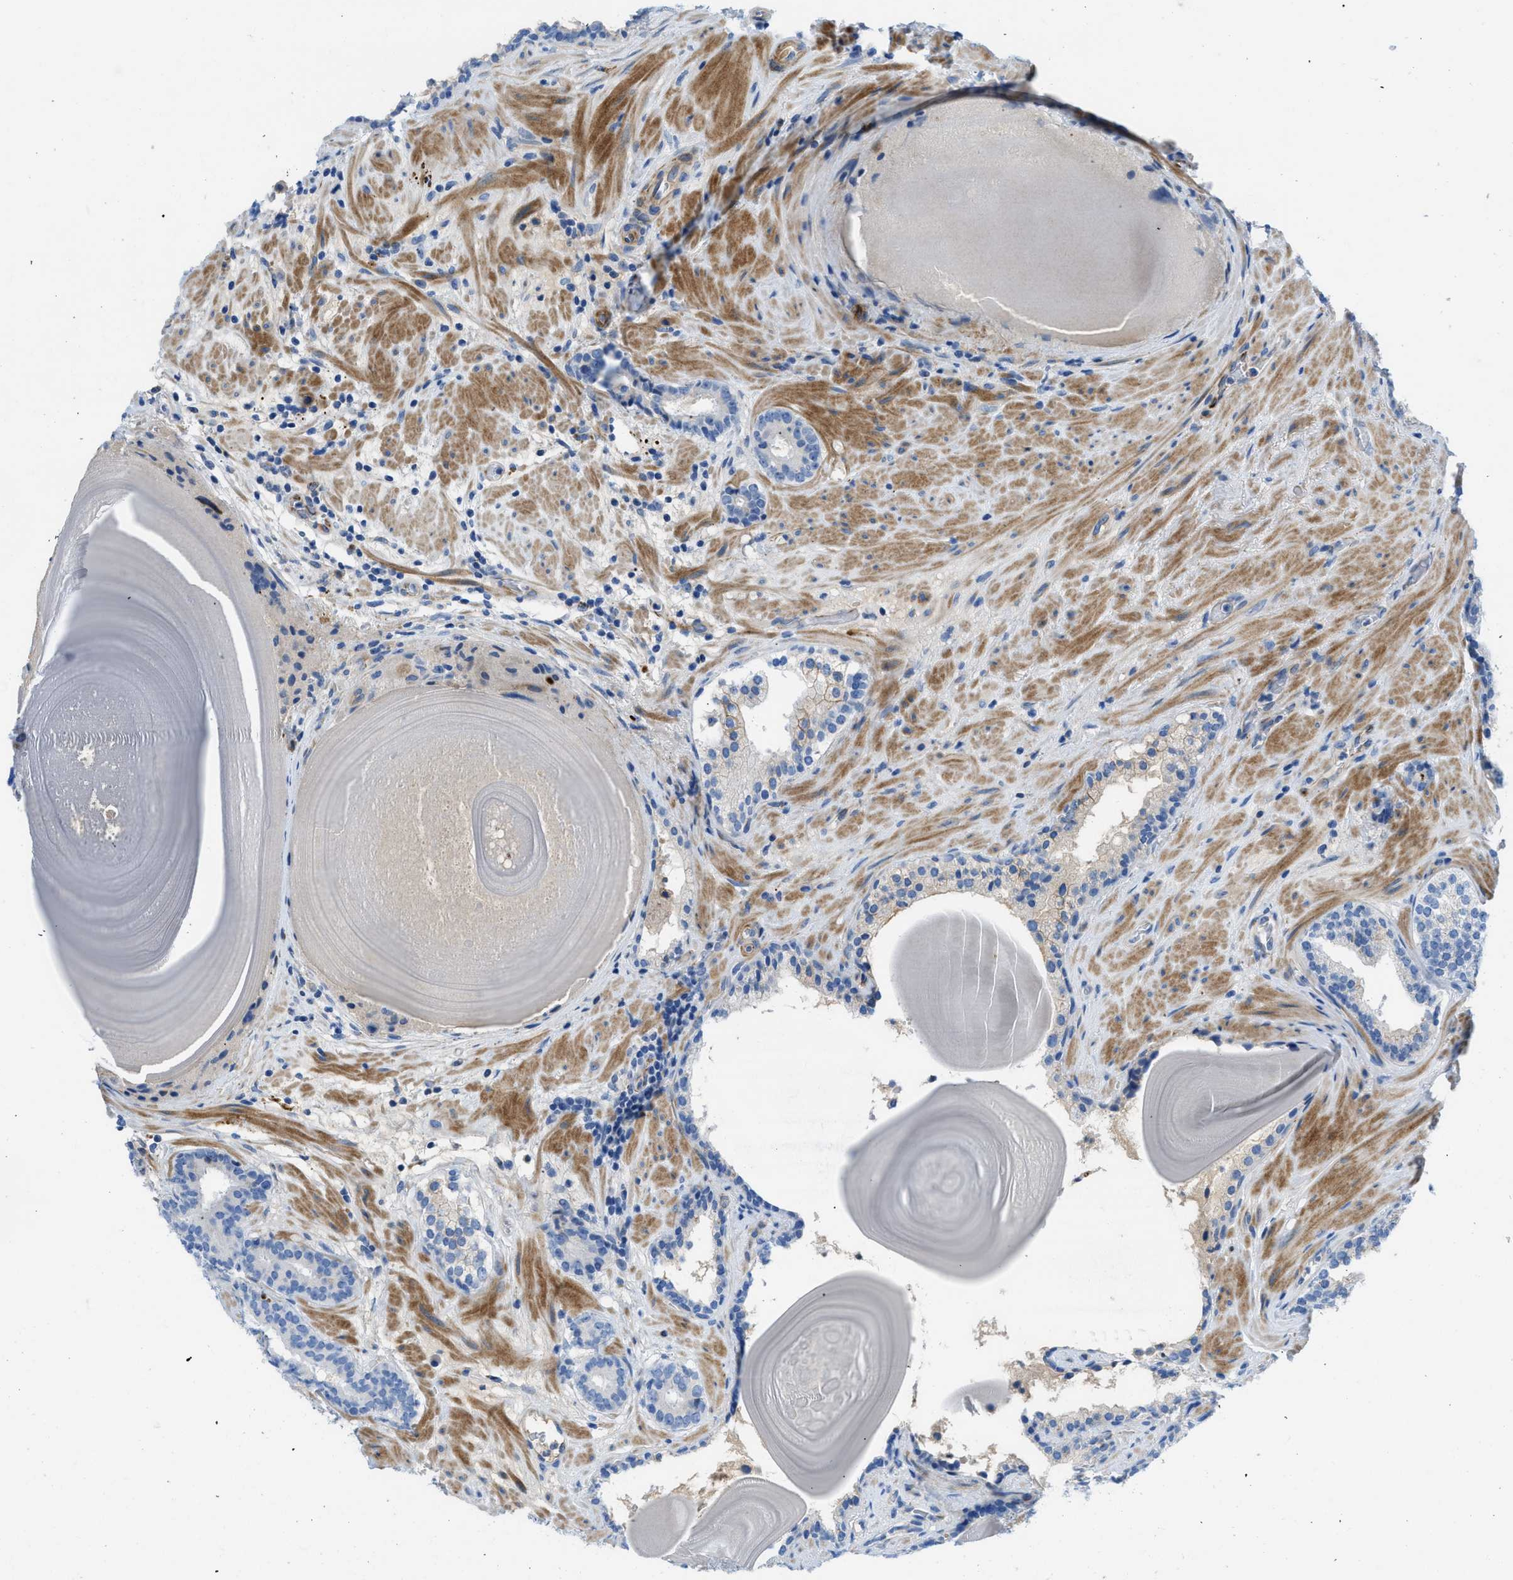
{"staining": {"intensity": "negative", "quantity": "none", "location": "none"}, "tissue": "prostate cancer", "cell_type": "Tumor cells", "image_type": "cancer", "snomed": [{"axis": "morphology", "description": "Adenocarcinoma, Low grade"}, {"axis": "topography", "description": "Prostate"}], "caption": "Prostate adenocarcinoma (low-grade) was stained to show a protein in brown. There is no significant positivity in tumor cells.", "gene": "XCR1", "patient": {"sex": "male", "age": 69}}